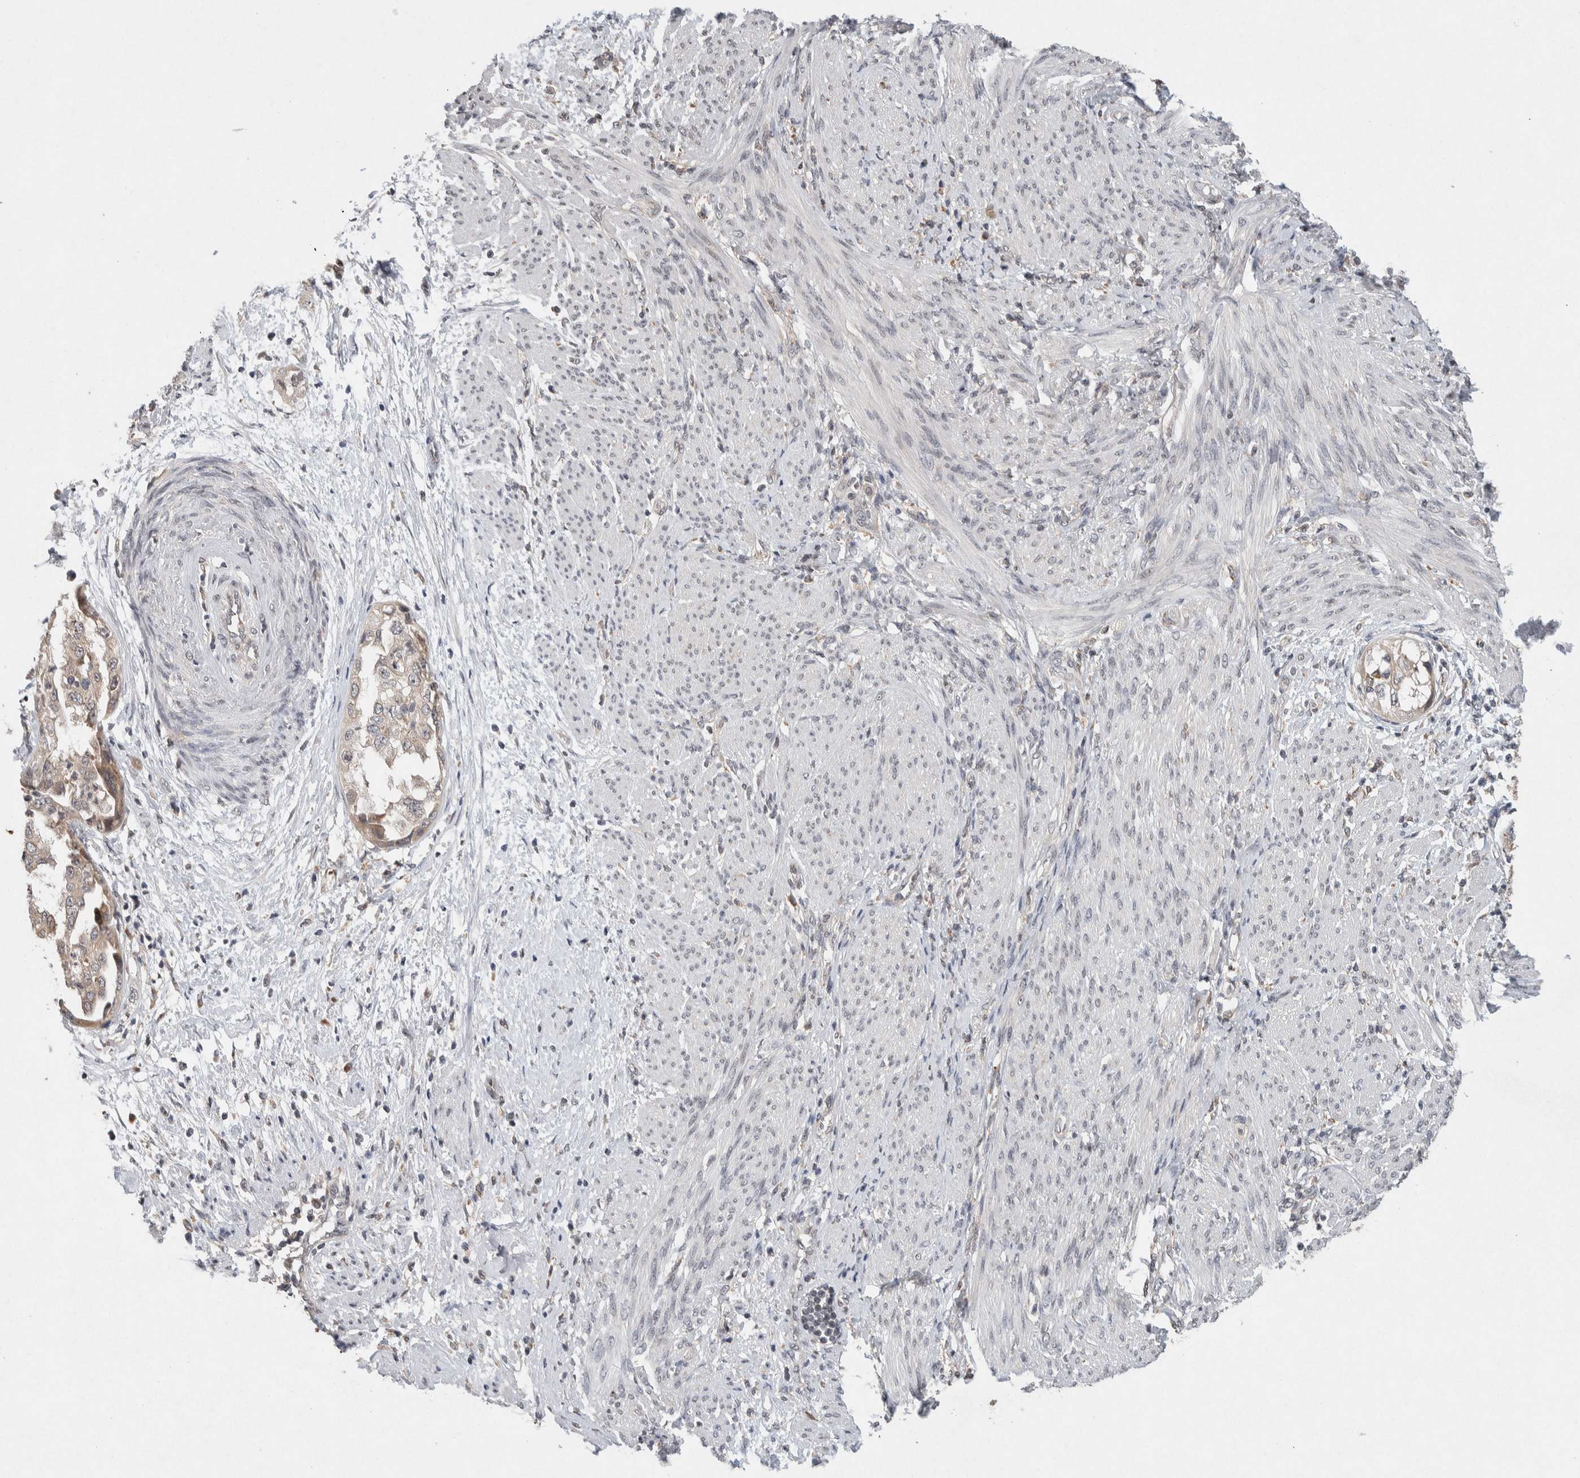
{"staining": {"intensity": "weak", "quantity": ">75%", "location": "cytoplasmic/membranous"}, "tissue": "endometrial cancer", "cell_type": "Tumor cells", "image_type": "cancer", "snomed": [{"axis": "morphology", "description": "Adenocarcinoma, NOS"}, {"axis": "topography", "description": "Endometrium"}], "caption": "Immunohistochemical staining of human adenocarcinoma (endometrial) displays low levels of weak cytoplasmic/membranous expression in about >75% of tumor cells.", "gene": "KCNK1", "patient": {"sex": "female", "age": 85}}